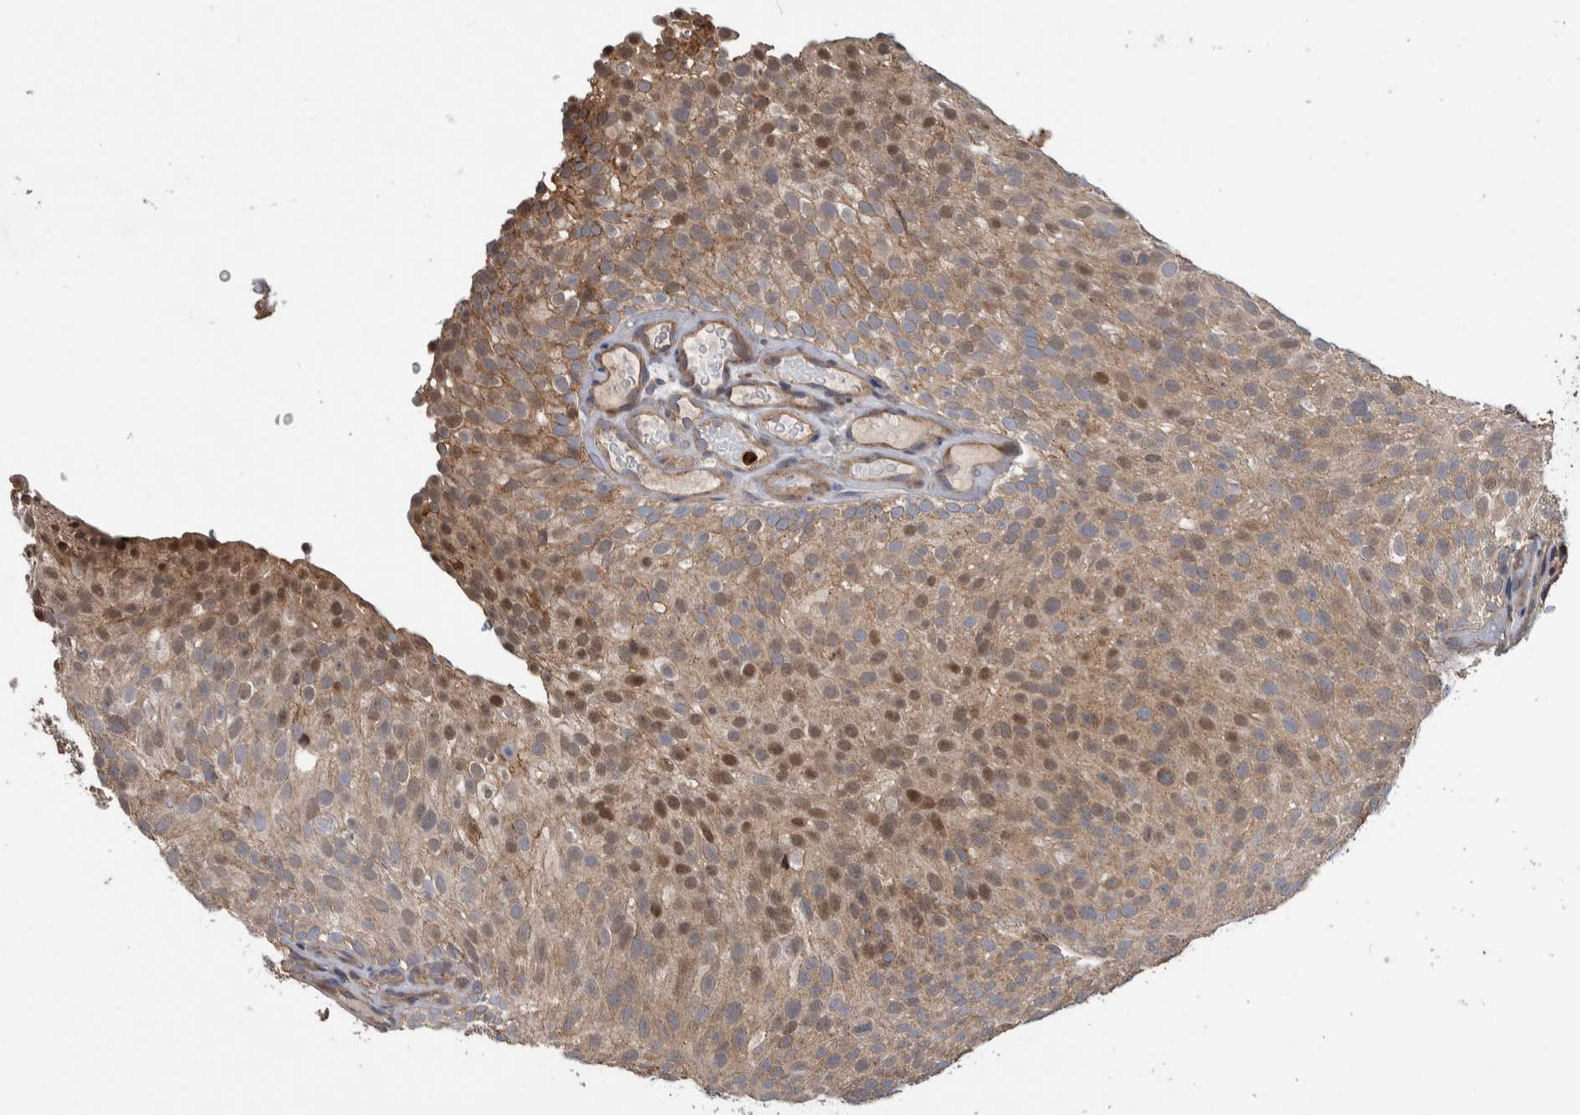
{"staining": {"intensity": "weak", "quantity": ">75%", "location": "cytoplasmic/membranous,nuclear"}, "tissue": "urothelial cancer", "cell_type": "Tumor cells", "image_type": "cancer", "snomed": [{"axis": "morphology", "description": "Urothelial carcinoma, Low grade"}, {"axis": "topography", "description": "Urinary bladder"}], "caption": "Protein expression analysis of urothelial cancer shows weak cytoplasmic/membranous and nuclear expression in about >75% of tumor cells.", "gene": "SDCBP", "patient": {"sex": "male", "age": 78}}